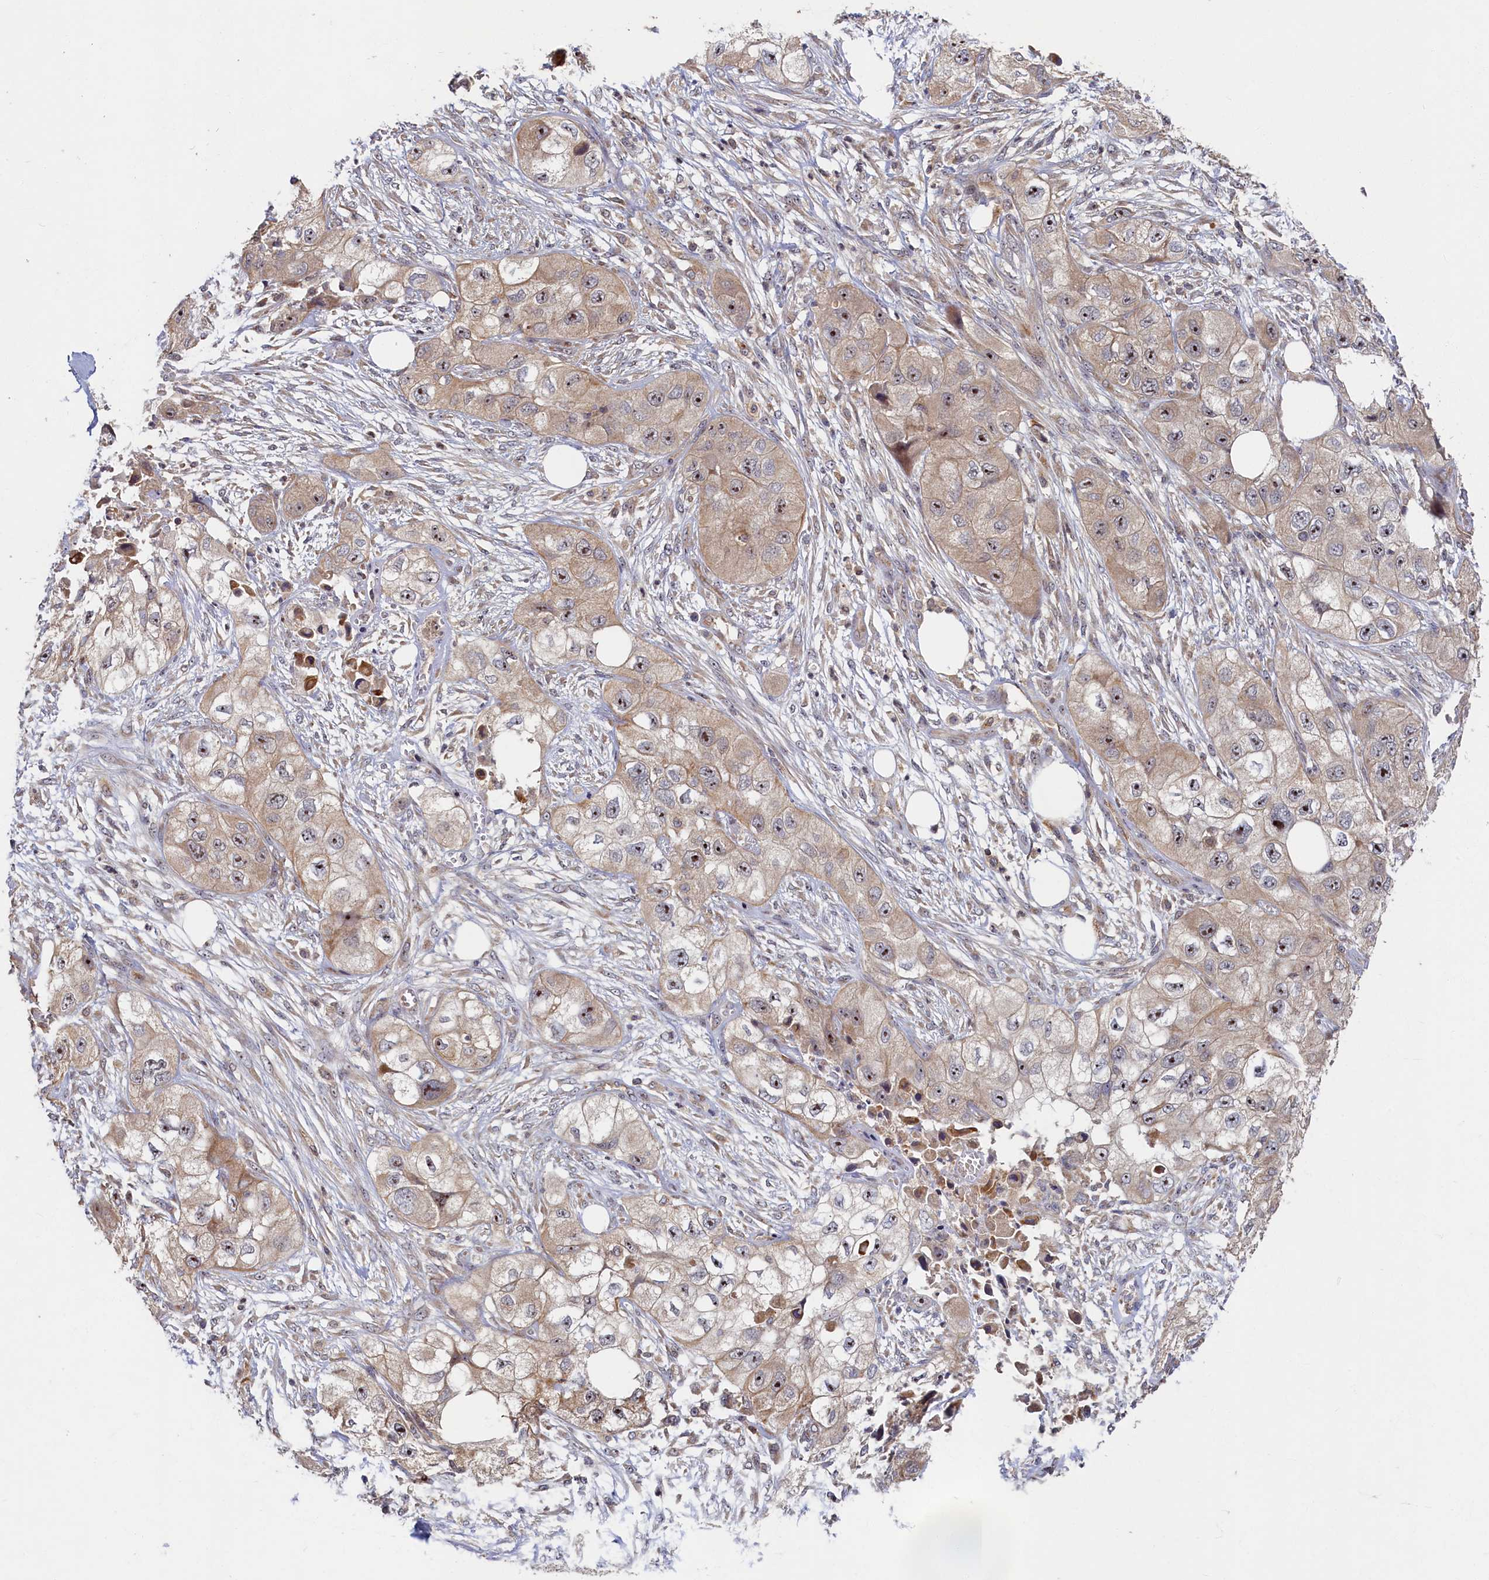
{"staining": {"intensity": "weak", "quantity": ">75%", "location": "cytoplasmic/membranous,nuclear"}, "tissue": "skin cancer", "cell_type": "Tumor cells", "image_type": "cancer", "snomed": [{"axis": "morphology", "description": "Squamous cell carcinoma, NOS"}, {"axis": "topography", "description": "Skin"}, {"axis": "topography", "description": "Subcutis"}], "caption": "Squamous cell carcinoma (skin) stained for a protein (brown) demonstrates weak cytoplasmic/membranous and nuclear positive staining in about >75% of tumor cells.", "gene": "CEP20", "patient": {"sex": "male", "age": 73}}